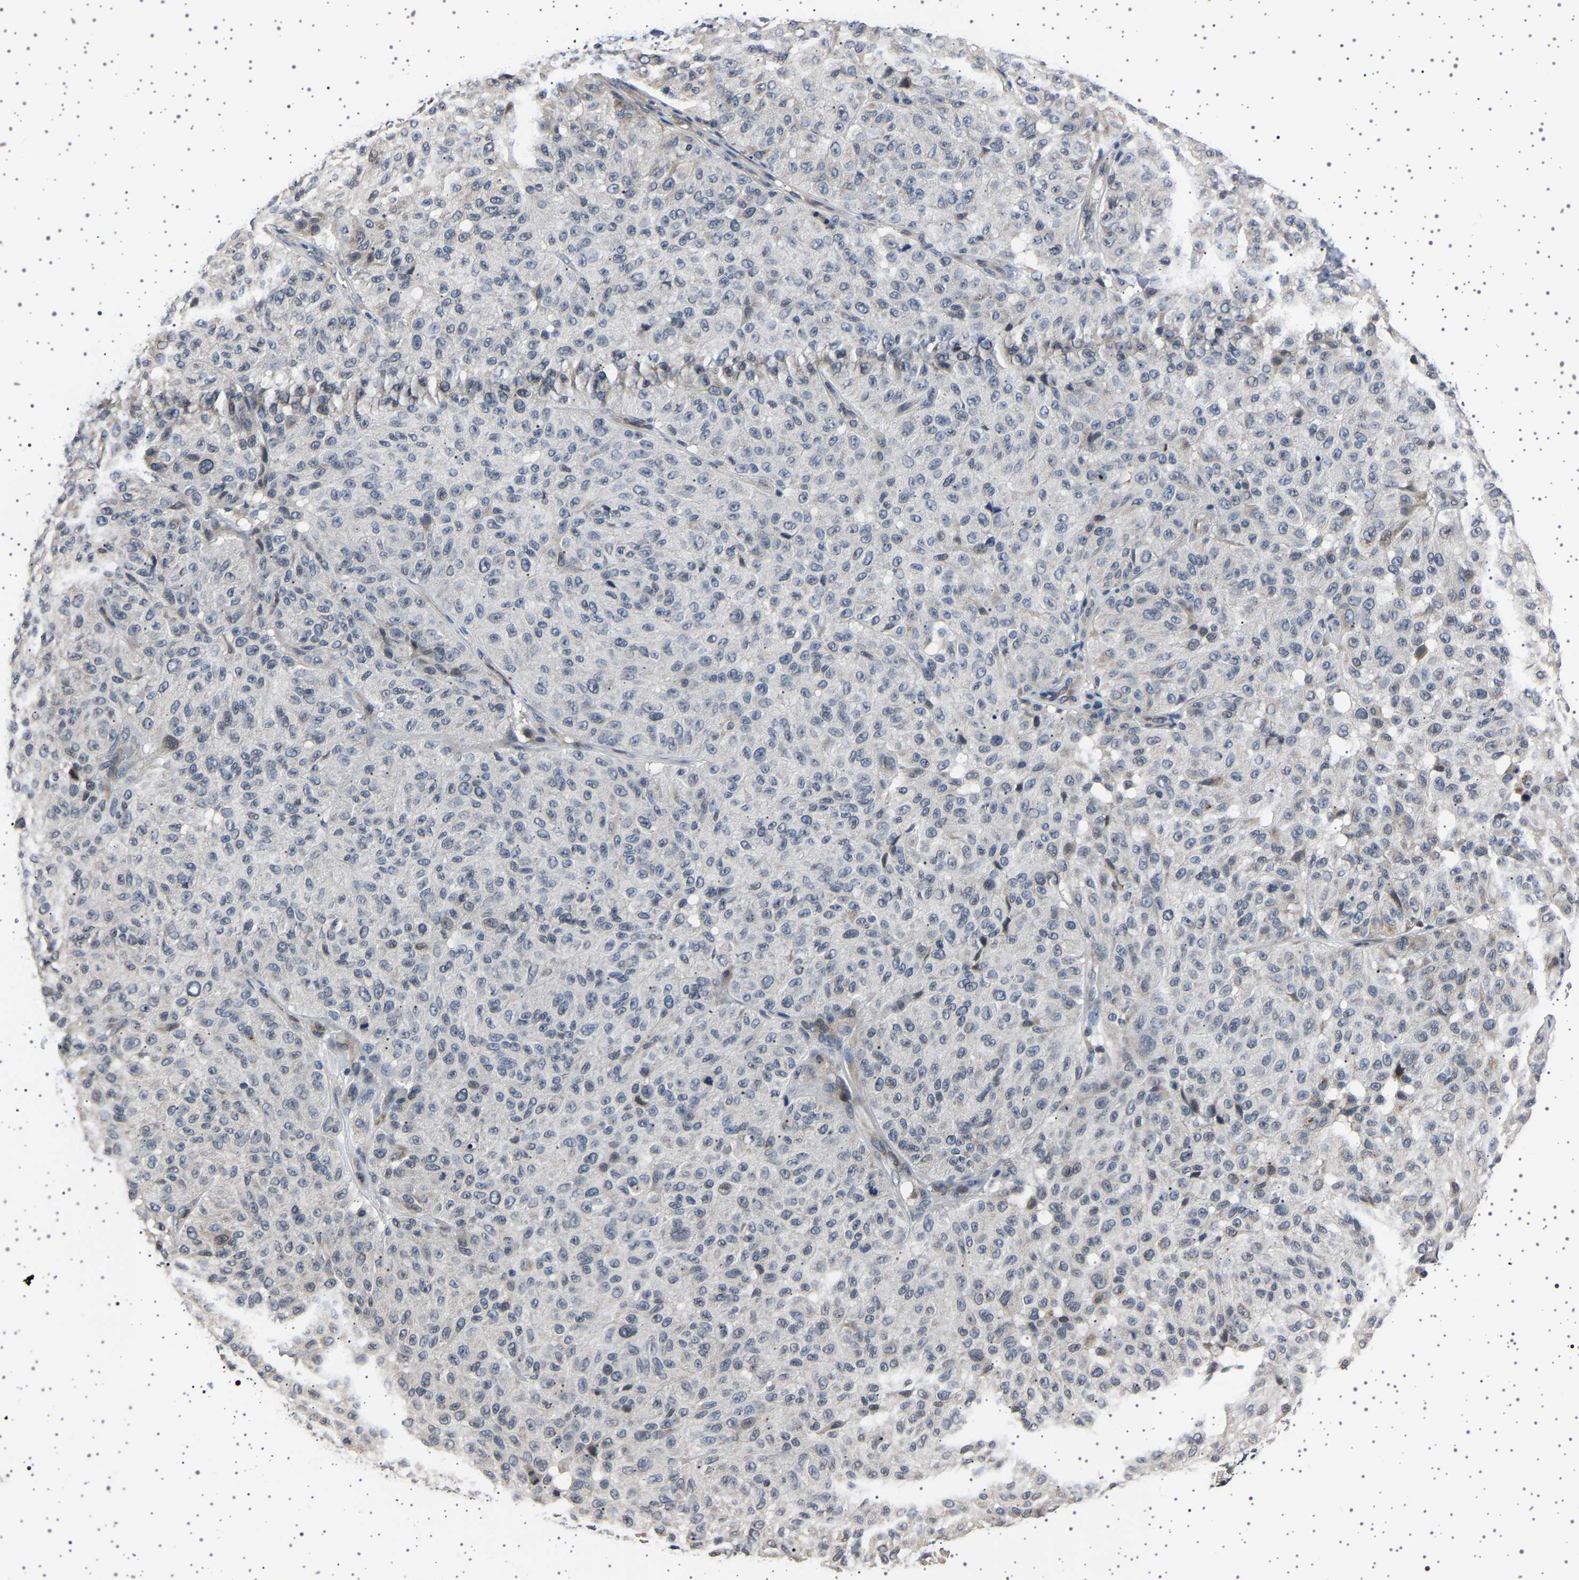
{"staining": {"intensity": "negative", "quantity": "none", "location": "none"}, "tissue": "melanoma", "cell_type": "Tumor cells", "image_type": "cancer", "snomed": [{"axis": "morphology", "description": "Malignant melanoma, NOS"}, {"axis": "topography", "description": "Skin"}], "caption": "Immunohistochemistry (IHC) micrograph of malignant melanoma stained for a protein (brown), which reveals no expression in tumor cells.", "gene": "IL10RB", "patient": {"sex": "female", "age": 46}}